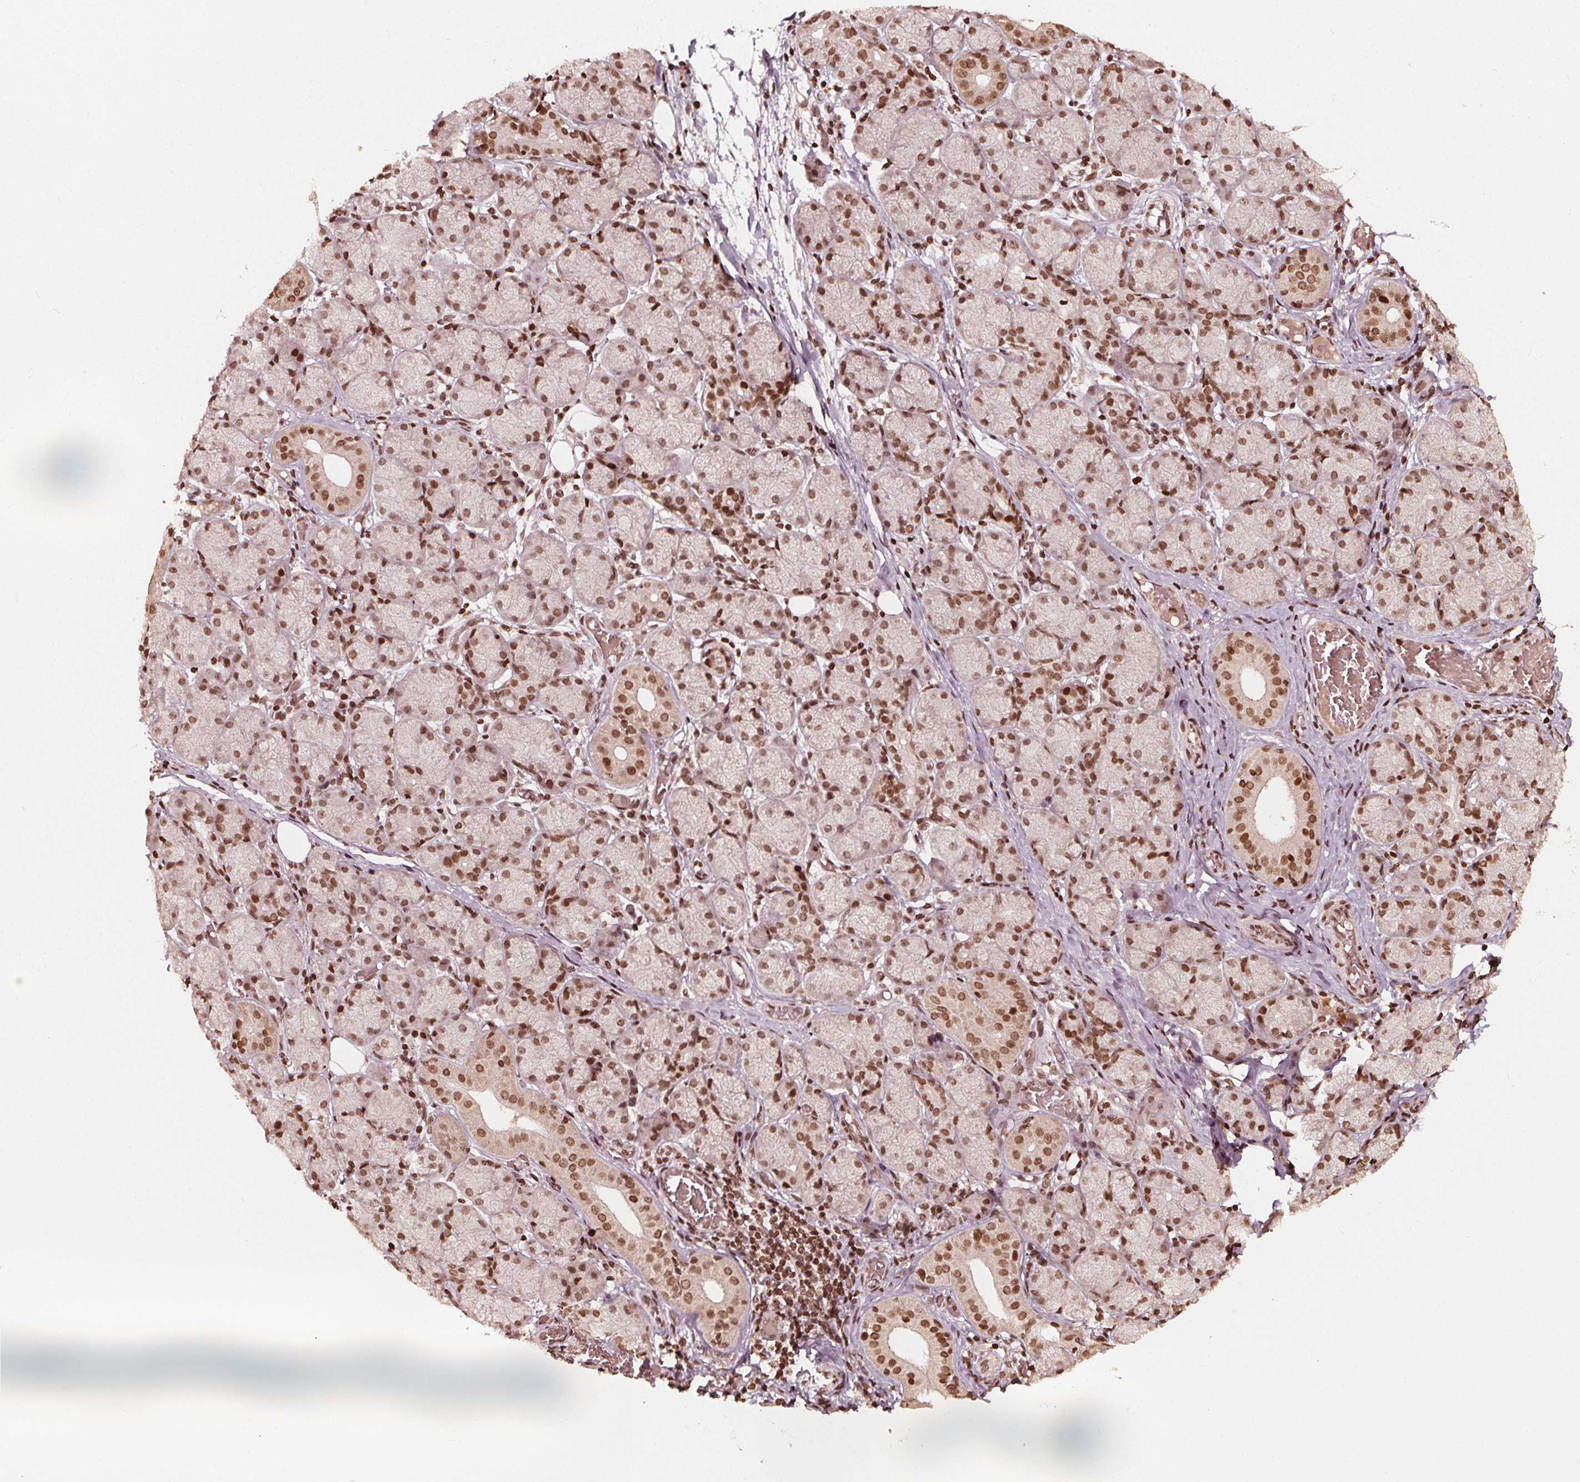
{"staining": {"intensity": "moderate", "quantity": ">75%", "location": "nuclear"}, "tissue": "salivary gland", "cell_type": "Glandular cells", "image_type": "normal", "snomed": [{"axis": "morphology", "description": "Normal tissue, NOS"}, {"axis": "topography", "description": "Salivary gland"}, {"axis": "topography", "description": "Peripheral nerve tissue"}], "caption": "Immunohistochemical staining of unremarkable human salivary gland demonstrates medium levels of moderate nuclear expression in approximately >75% of glandular cells.", "gene": "H3C14", "patient": {"sex": "female", "age": 24}}